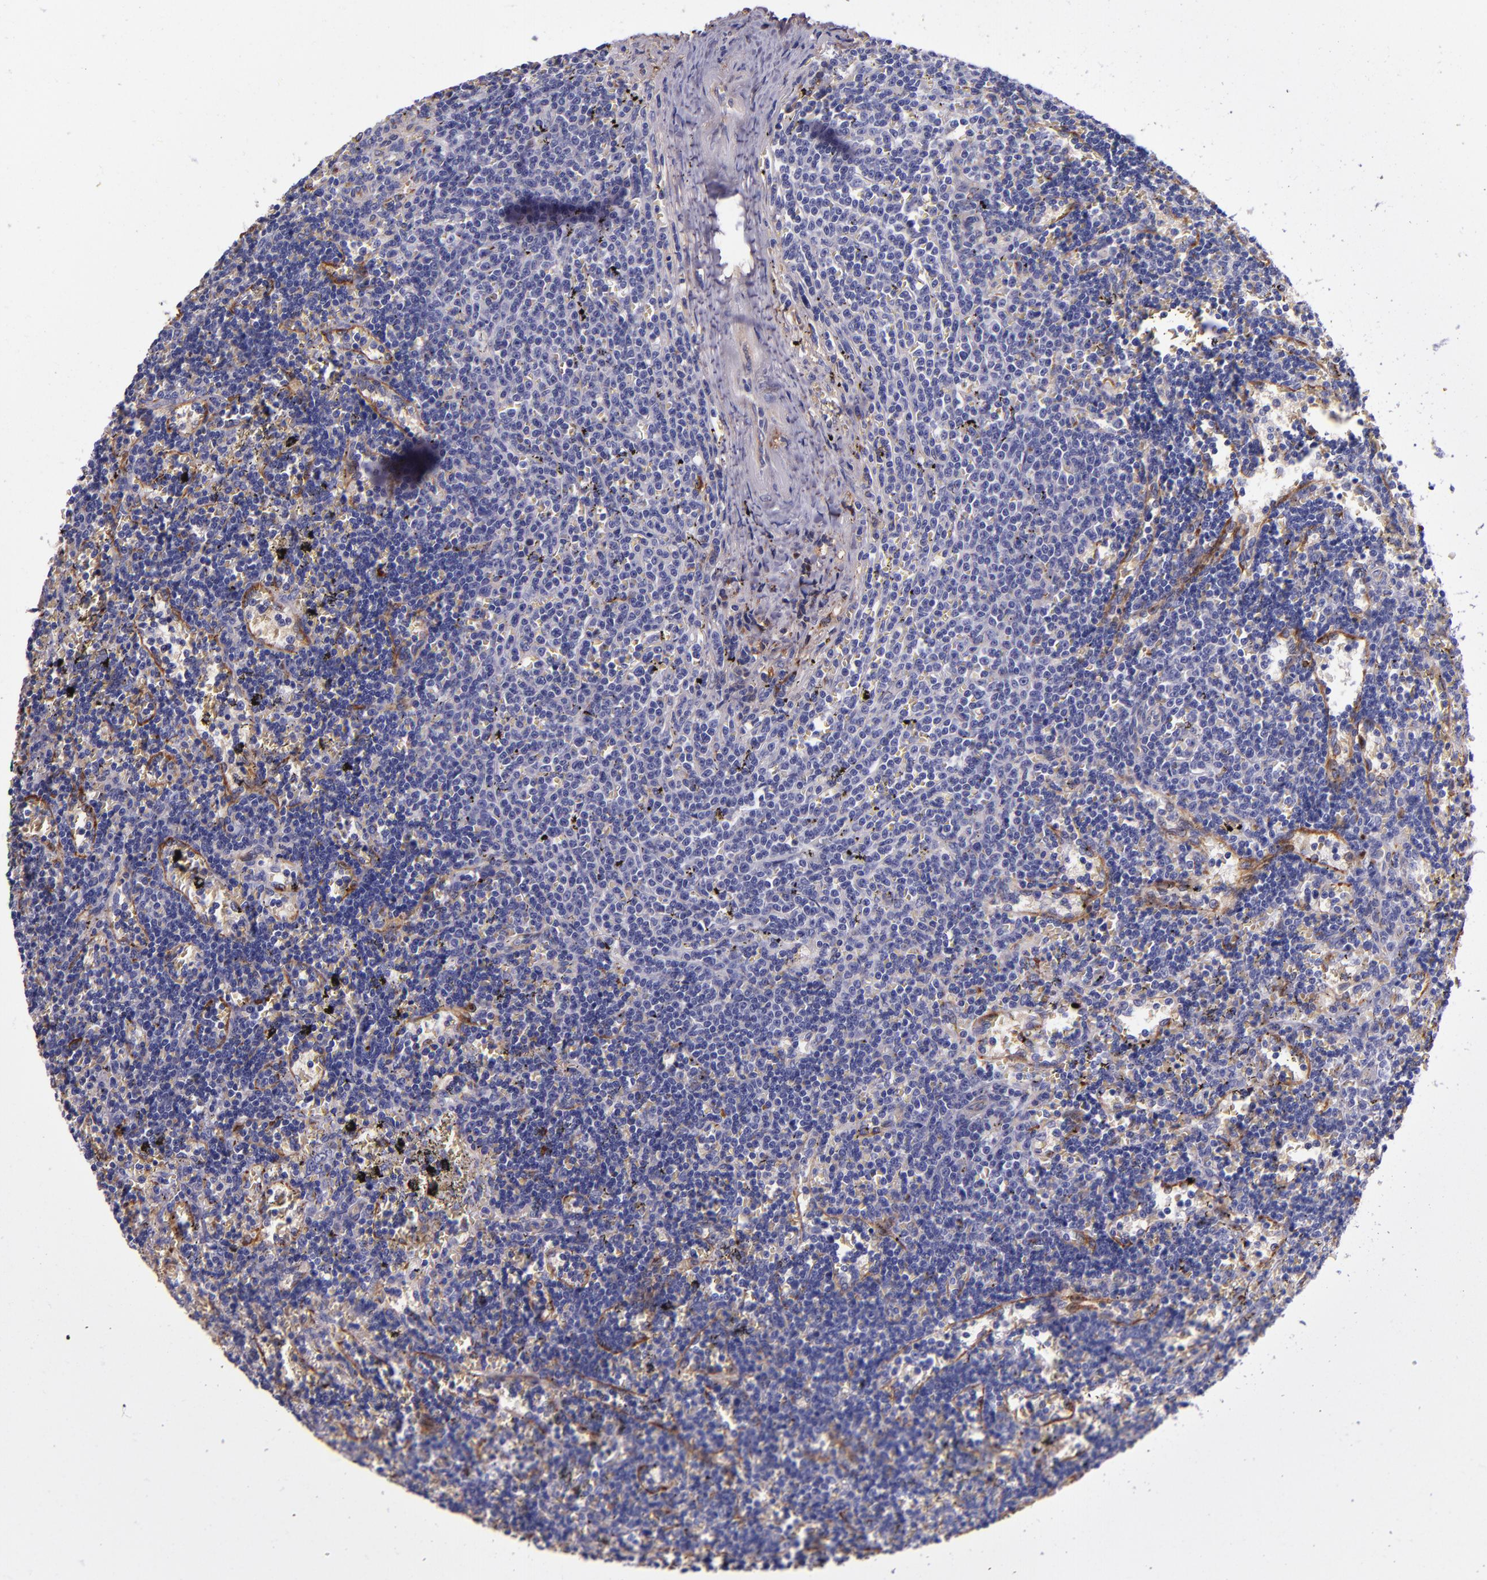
{"staining": {"intensity": "negative", "quantity": "none", "location": "none"}, "tissue": "lymphoma", "cell_type": "Tumor cells", "image_type": "cancer", "snomed": [{"axis": "morphology", "description": "Malignant lymphoma, non-Hodgkin's type, Low grade"}, {"axis": "topography", "description": "Spleen"}], "caption": "A micrograph of malignant lymphoma, non-Hodgkin's type (low-grade) stained for a protein exhibits no brown staining in tumor cells.", "gene": "CLEC3B", "patient": {"sex": "male", "age": 60}}